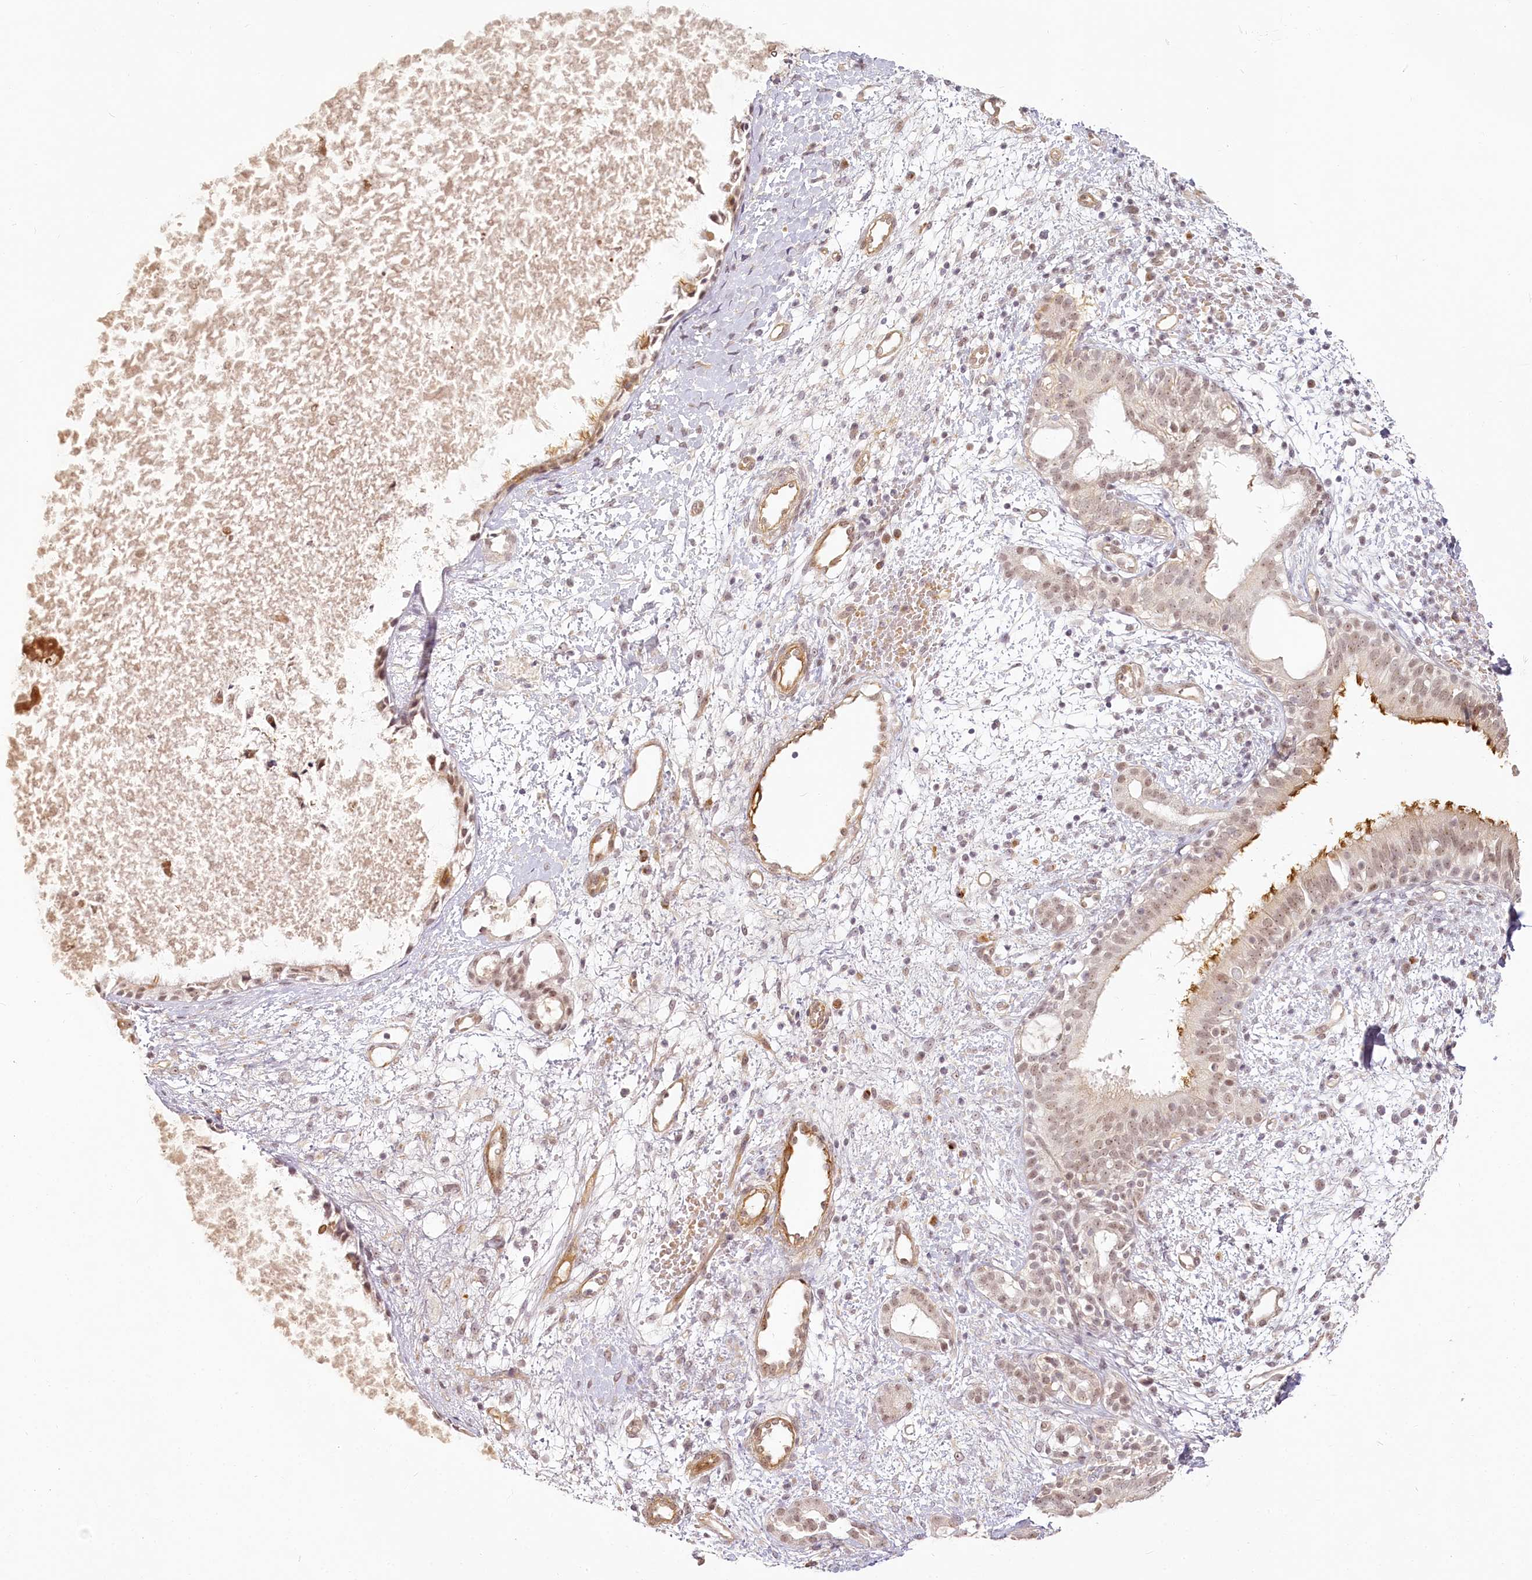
{"staining": {"intensity": "weak", "quantity": ">75%", "location": "cytoplasmic/membranous,nuclear"}, "tissue": "nasopharynx", "cell_type": "Respiratory epithelial cells", "image_type": "normal", "snomed": [{"axis": "morphology", "description": "Normal tissue, NOS"}, {"axis": "topography", "description": "Nasopharynx"}], "caption": "This is an image of immunohistochemistry staining of unremarkable nasopharynx, which shows weak staining in the cytoplasmic/membranous,nuclear of respiratory epithelial cells.", "gene": "EXOSC7", "patient": {"sex": "male", "age": 22}}